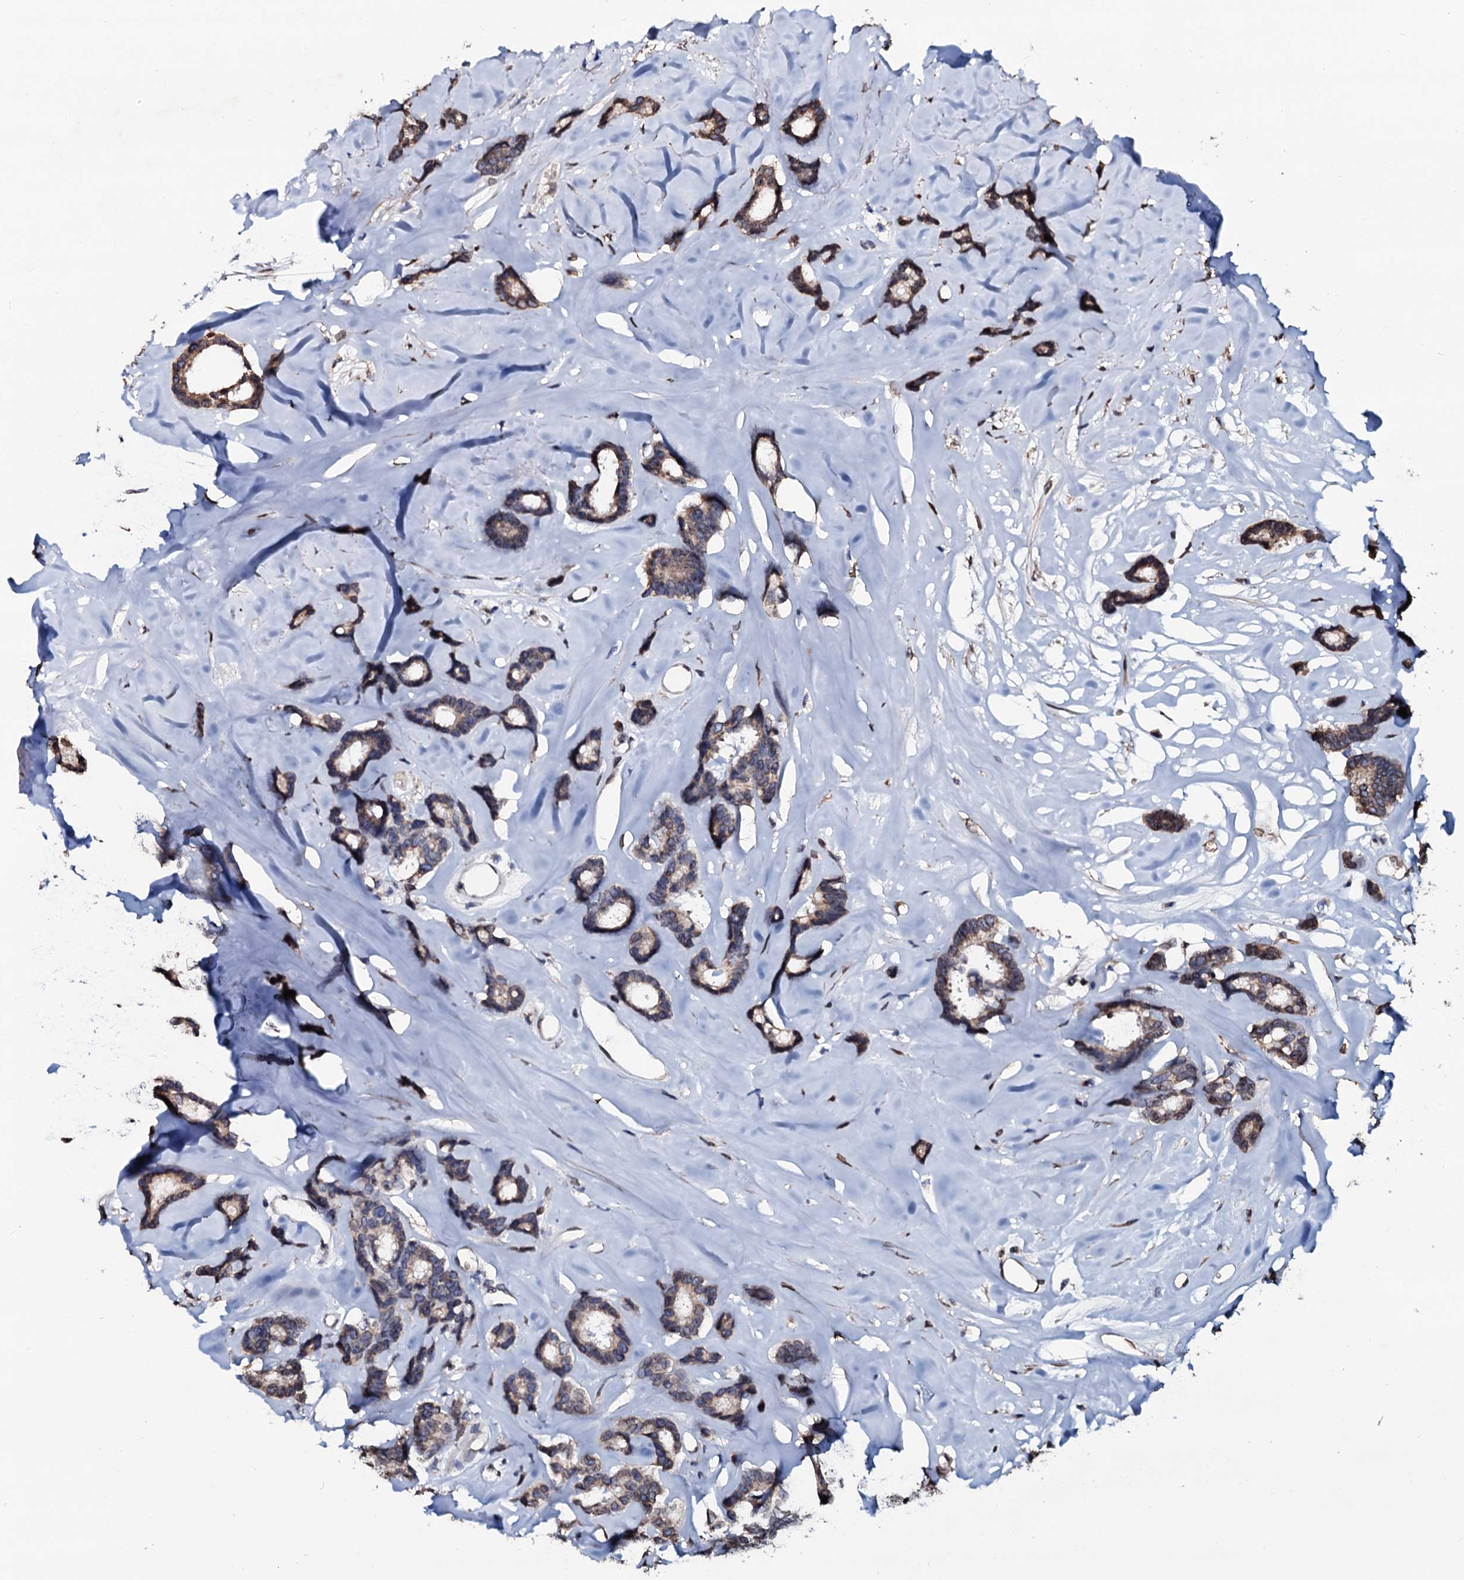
{"staining": {"intensity": "weak", "quantity": "<25%", "location": "cytoplasmic/membranous"}, "tissue": "breast cancer", "cell_type": "Tumor cells", "image_type": "cancer", "snomed": [{"axis": "morphology", "description": "Duct carcinoma"}, {"axis": "topography", "description": "Breast"}], "caption": "Immunohistochemistry (IHC) image of breast cancer (infiltrating ductal carcinoma) stained for a protein (brown), which reveals no staining in tumor cells.", "gene": "NRP2", "patient": {"sex": "female", "age": 87}}